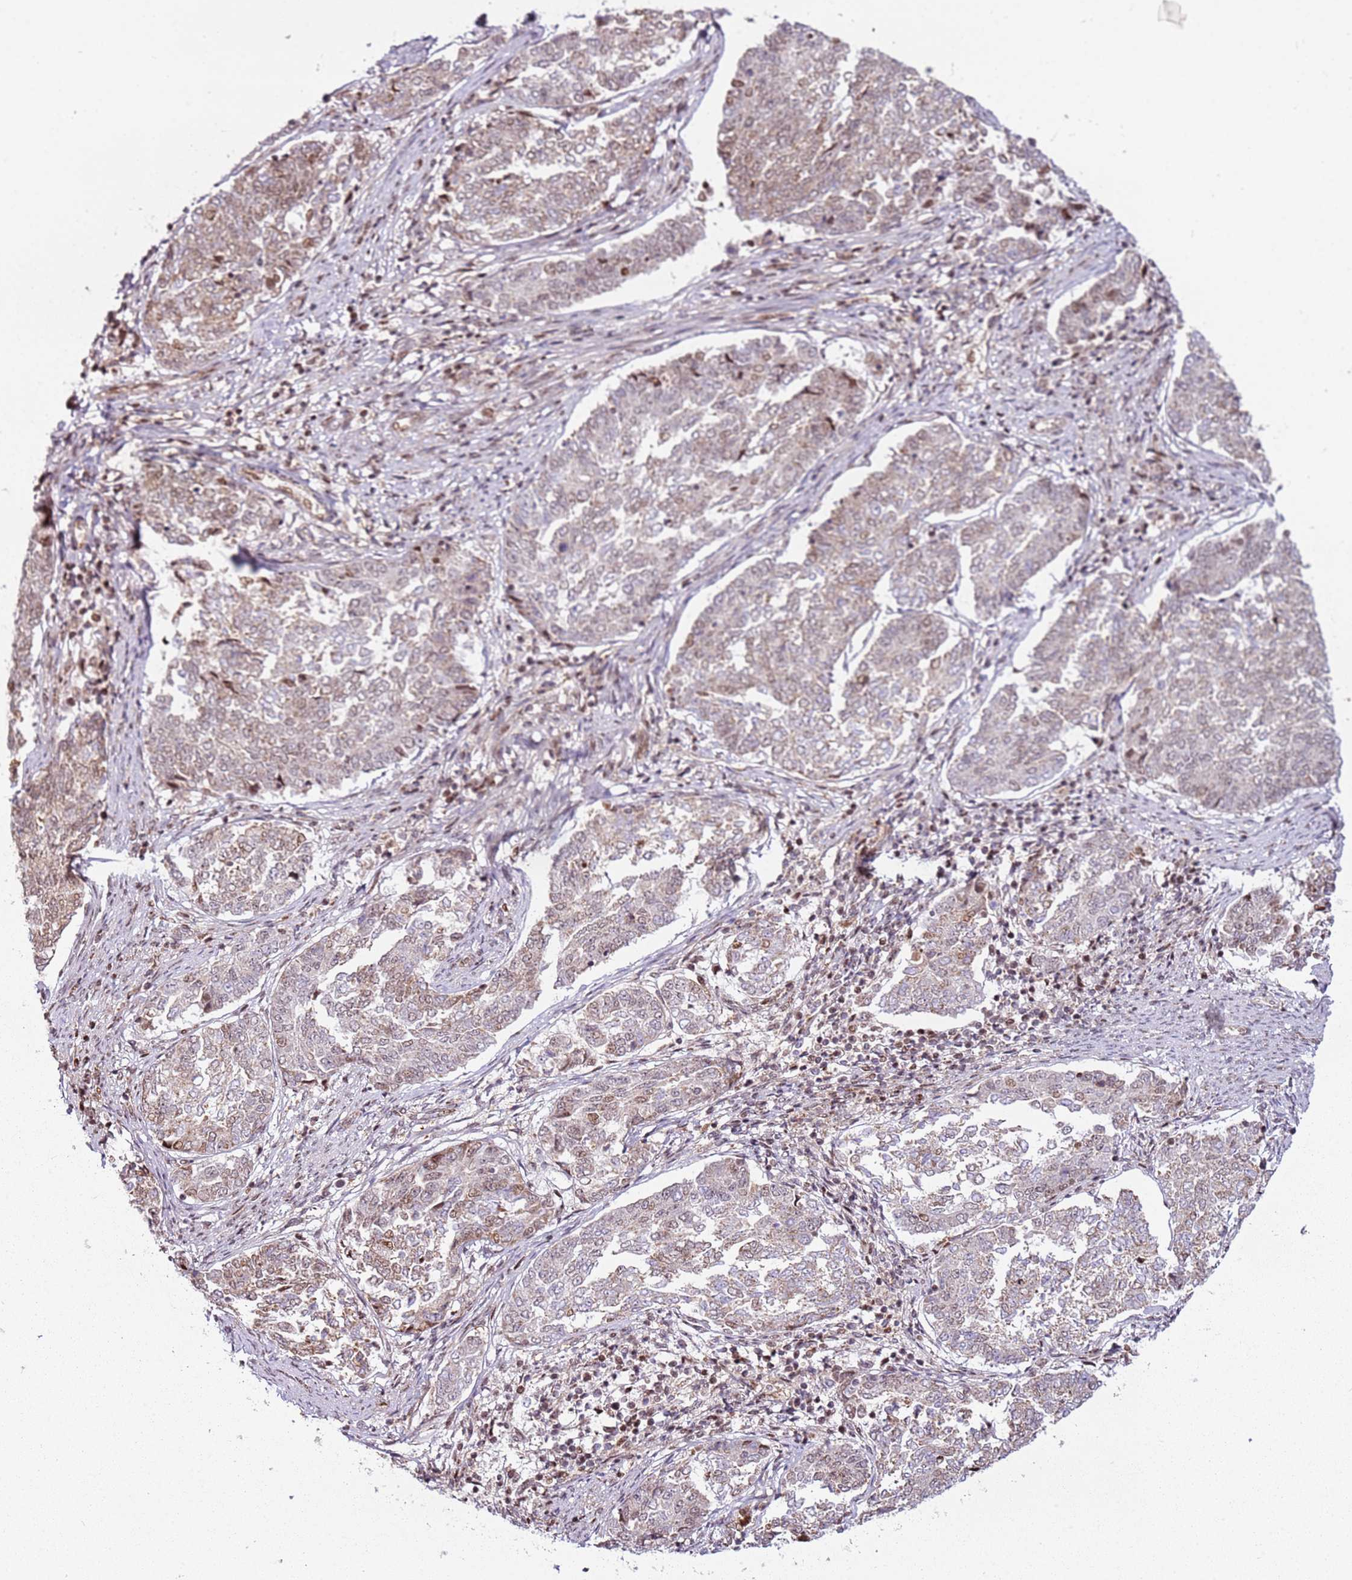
{"staining": {"intensity": "weak", "quantity": "<25%", "location": "nuclear"}, "tissue": "endometrial cancer", "cell_type": "Tumor cells", "image_type": "cancer", "snomed": [{"axis": "morphology", "description": "Adenocarcinoma, NOS"}, {"axis": "topography", "description": "Endometrium"}], "caption": "Immunohistochemical staining of endometrial adenocarcinoma displays no significant positivity in tumor cells.", "gene": "PCTP", "patient": {"sex": "female", "age": 80}}